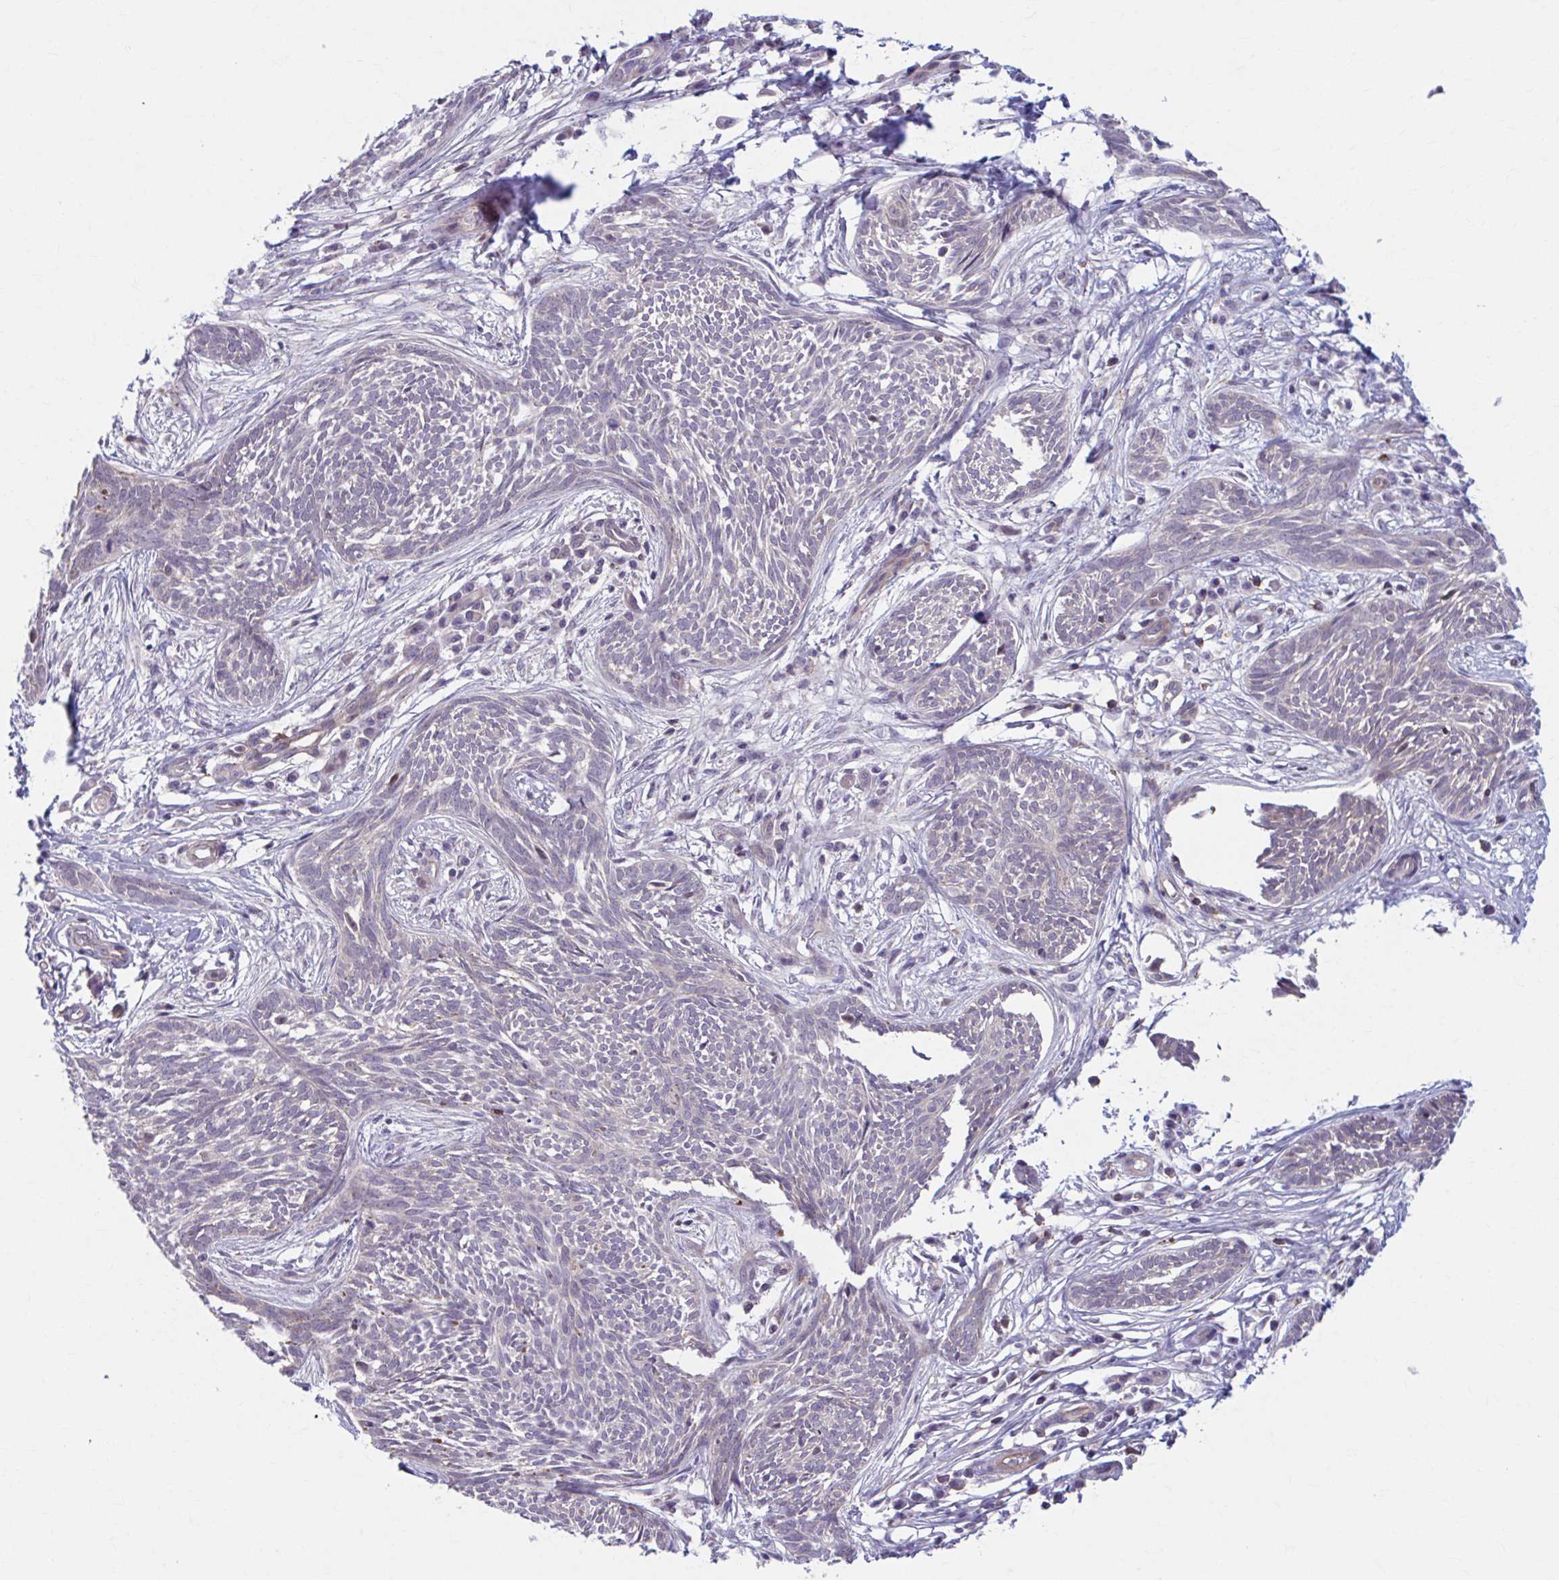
{"staining": {"intensity": "negative", "quantity": "none", "location": "none"}, "tissue": "skin cancer", "cell_type": "Tumor cells", "image_type": "cancer", "snomed": [{"axis": "morphology", "description": "Basal cell carcinoma"}, {"axis": "topography", "description": "Skin"}, {"axis": "topography", "description": "Skin, foot"}], "caption": "This is an immunohistochemistry histopathology image of human skin cancer (basal cell carcinoma). There is no expression in tumor cells.", "gene": "ADAT3", "patient": {"sex": "female", "age": 86}}